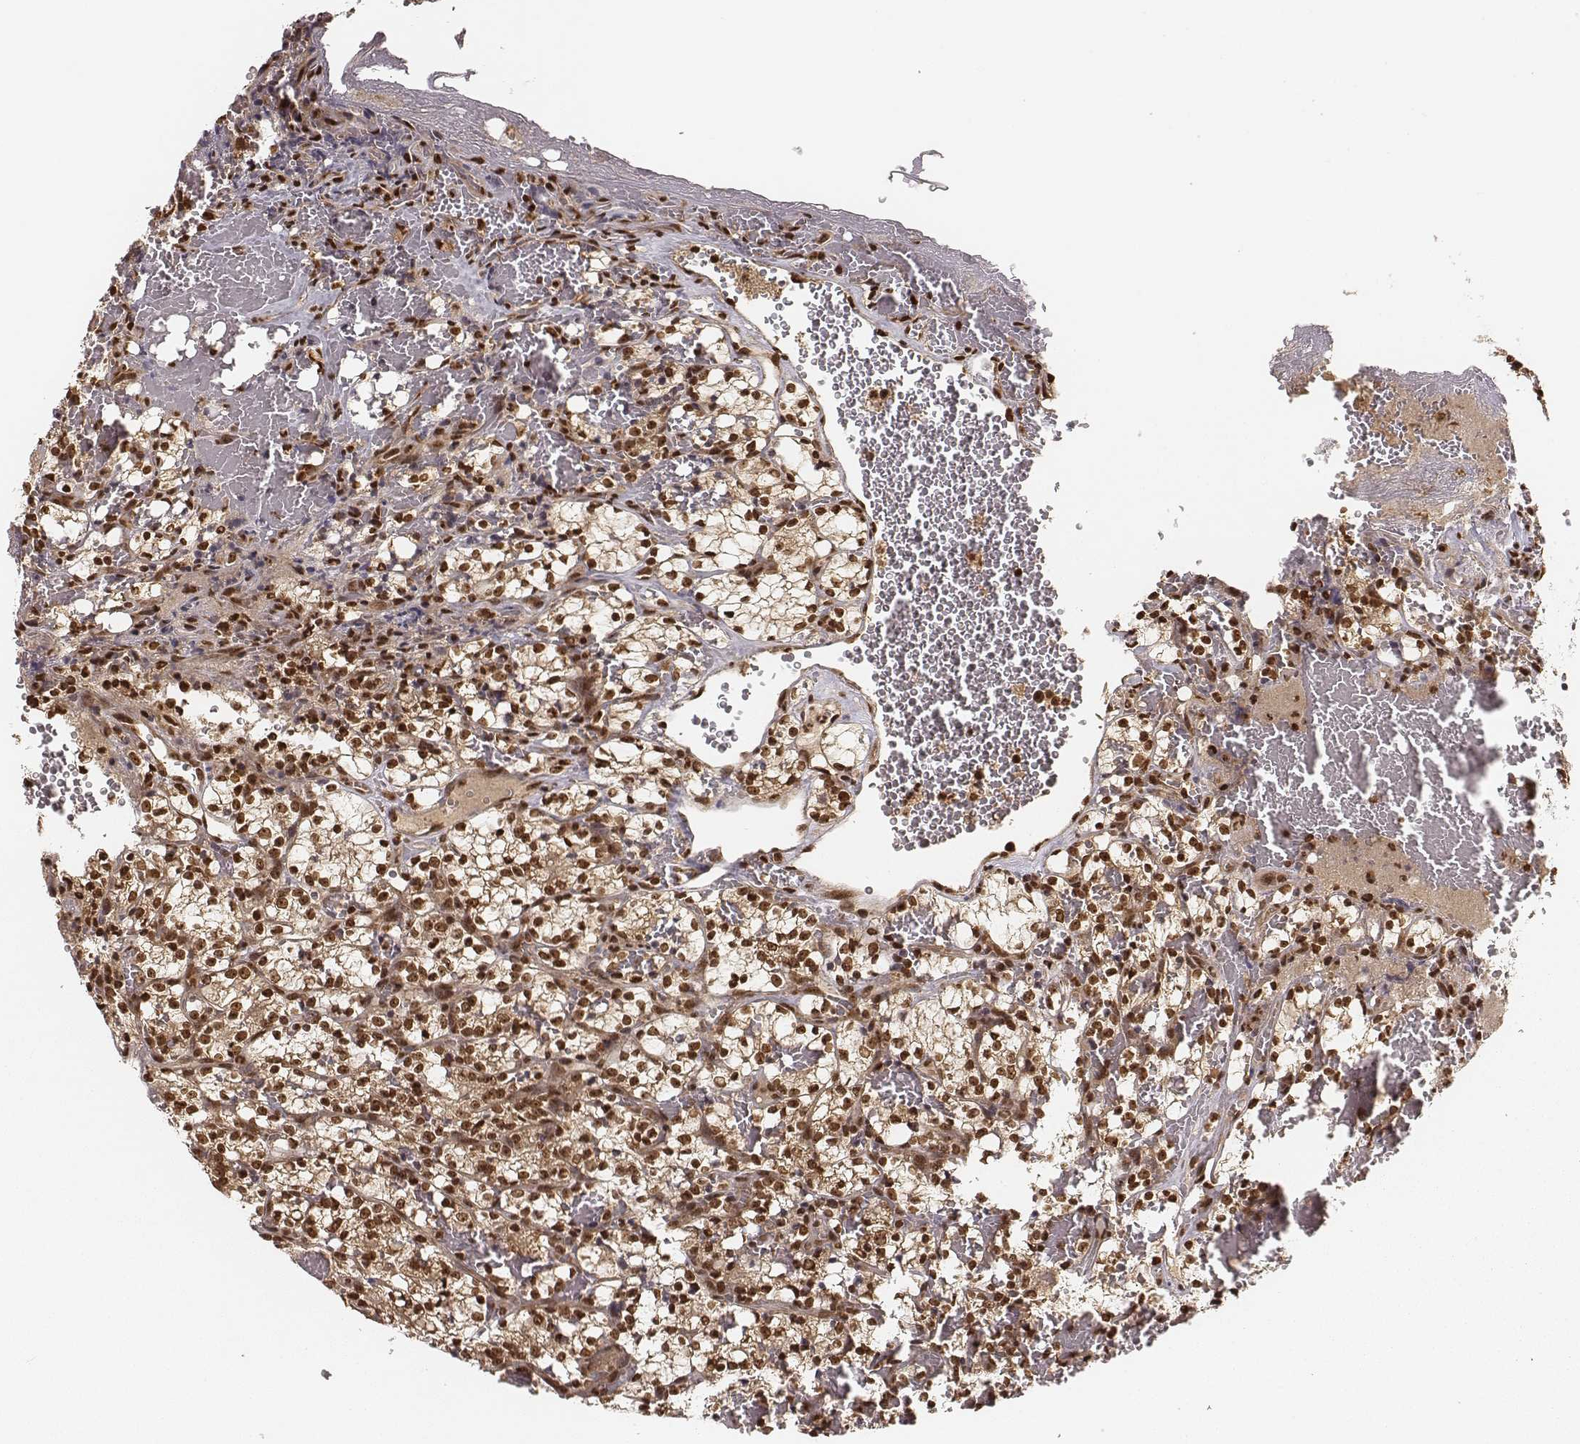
{"staining": {"intensity": "strong", "quantity": ">75%", "location": "cytoplasmic/membranous,nuclear"}, "tissue": "renal cancer", "cell_type": "Tumor cells", "image_type": "cancer", "snomed": [{"axis": "morphology", "description": "Adenocarcinoma, NOS"}, {"axis": "topography", "description": "Kidney"}], "caption": "Human adenocarcinoma (renal) stained with a protein marker demonstrates strong staining in tumor cells.", "gene": "NFX1", "patient": {"sex": "female", "age": 69}}